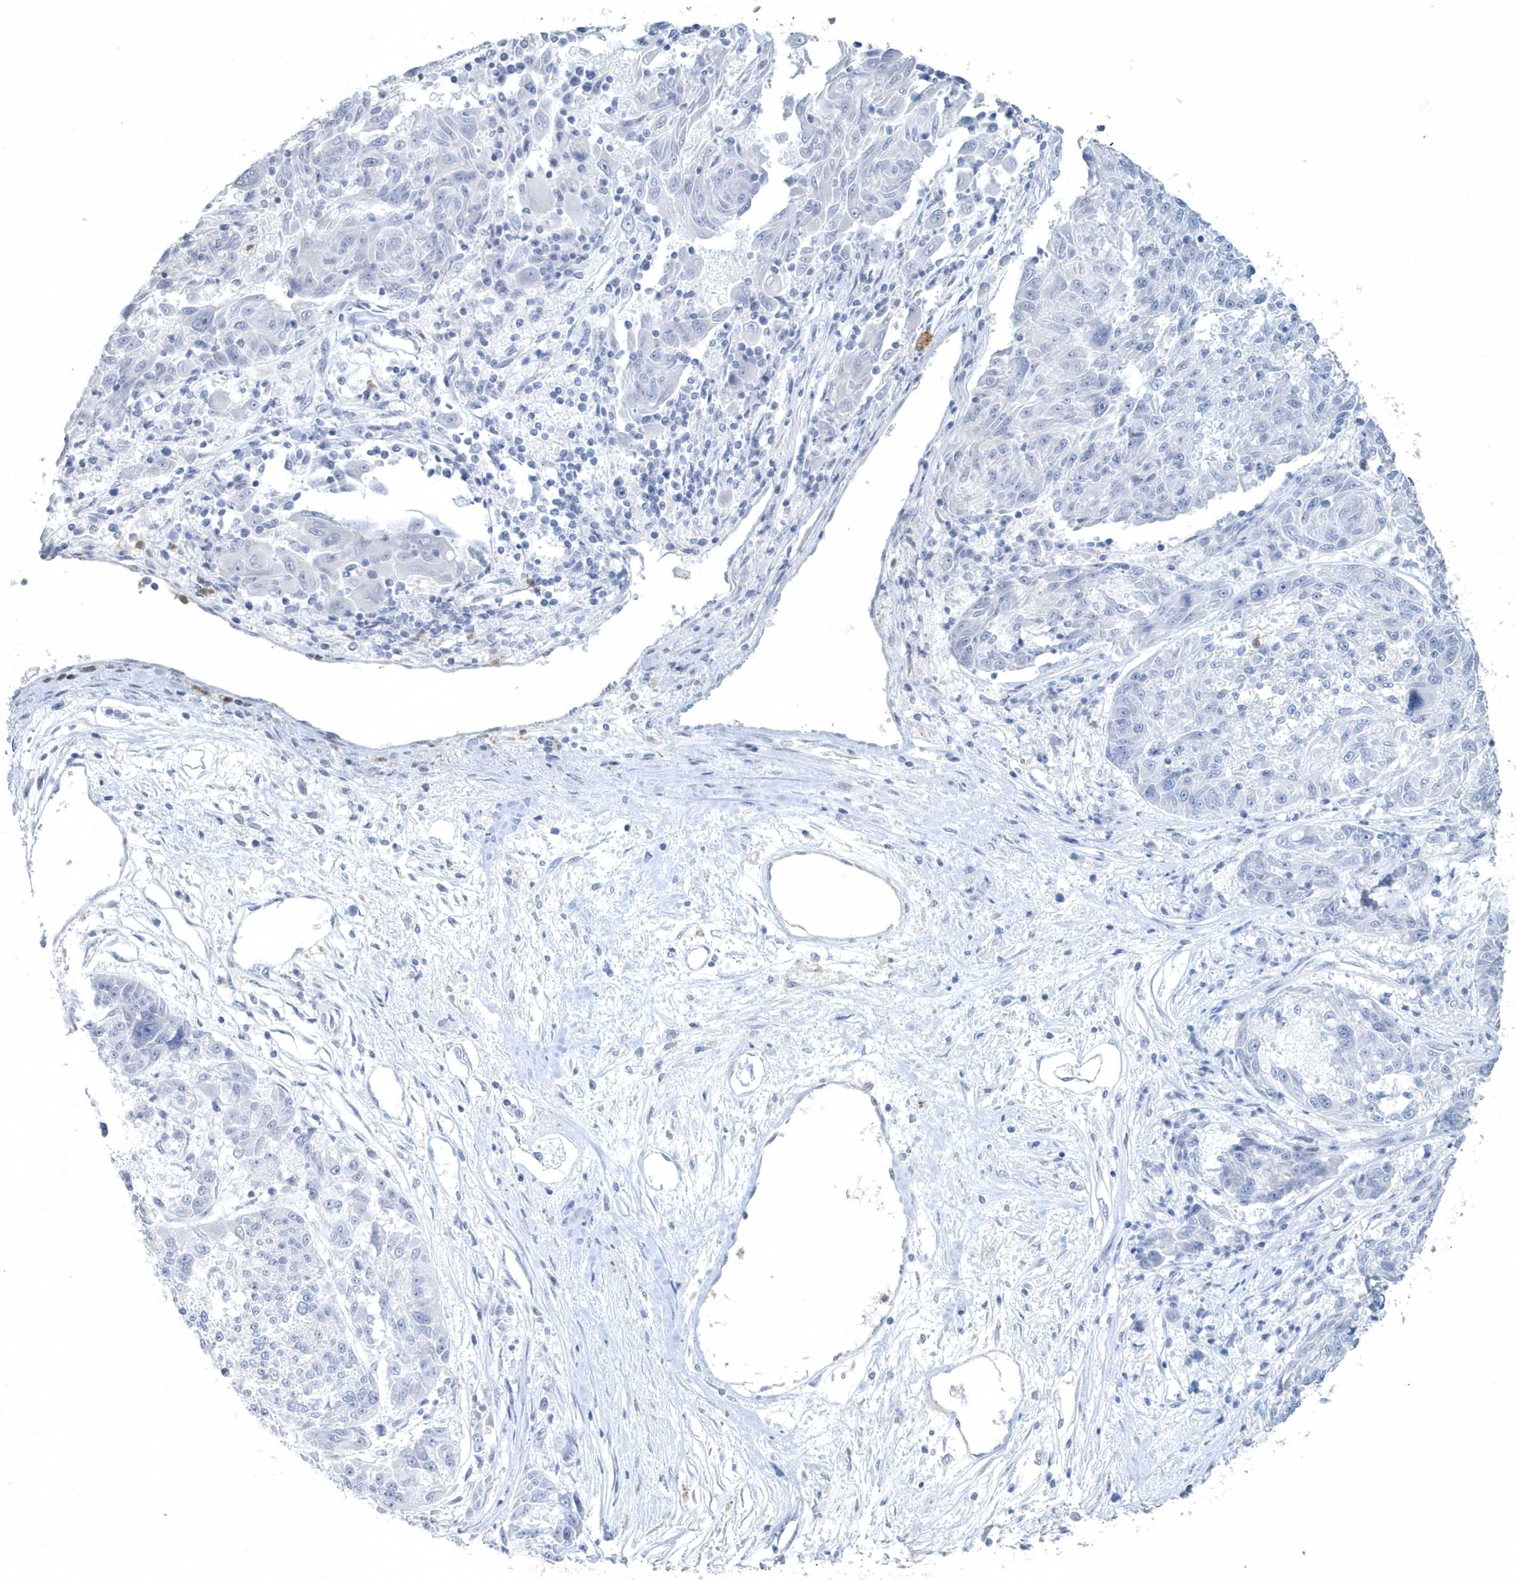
{"staining": {"intensity": "negative", "quantity": "none", "location": "none"}, "tissue": "melanoma", "cell_type": "Tumor cells", "image_type": "cancer", "snomed": [{"axis": "morphology", "description": "Malignant melanoma, NOS"}, {"axis": "topography", "description": "Skin"}], "caption": "Melanoma stained for a protein using immunohistochemistry (IHC) demonstrates no positivity tumor cells.", "gene": "MYOT", "patient": {"sex": "male", "age": 53}}